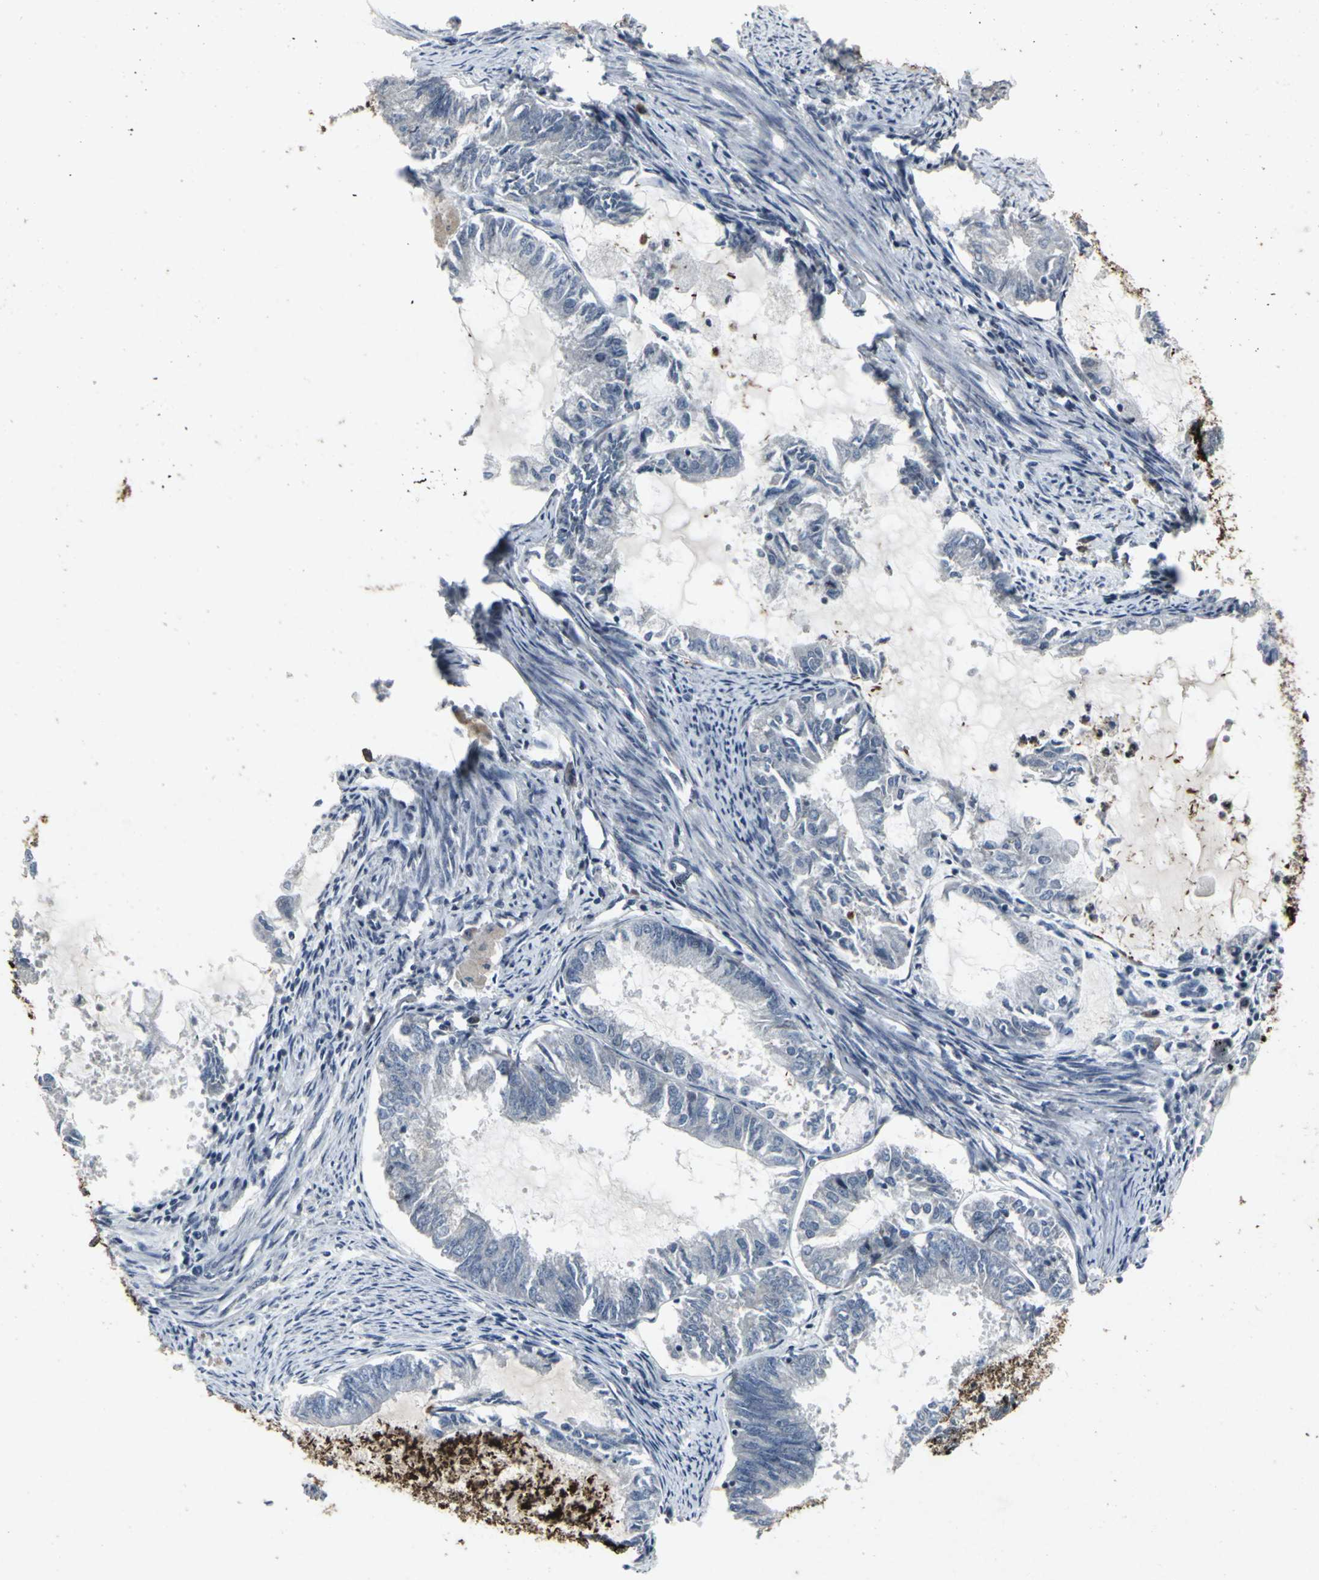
{"staining": {"intensity": "negative", "quantity": "none", "location": "none"}, "tissue": "endometrial cancer", "cell_type": "Tumor cells", "image_type": "cancer", "snomed": [{"axis": "morphology", "description": "Adenocarcinoma, NOS"}, {"axis": "topography", "description": "Endometrium"}], "caption": "Tumor cells show no significant expression in endometrial cancer. (DAB (3,3'-diaminobenzidine) IHC, high magnification).", "gene": "BMP4", "patient": {"sex": "female", "age": 86}}